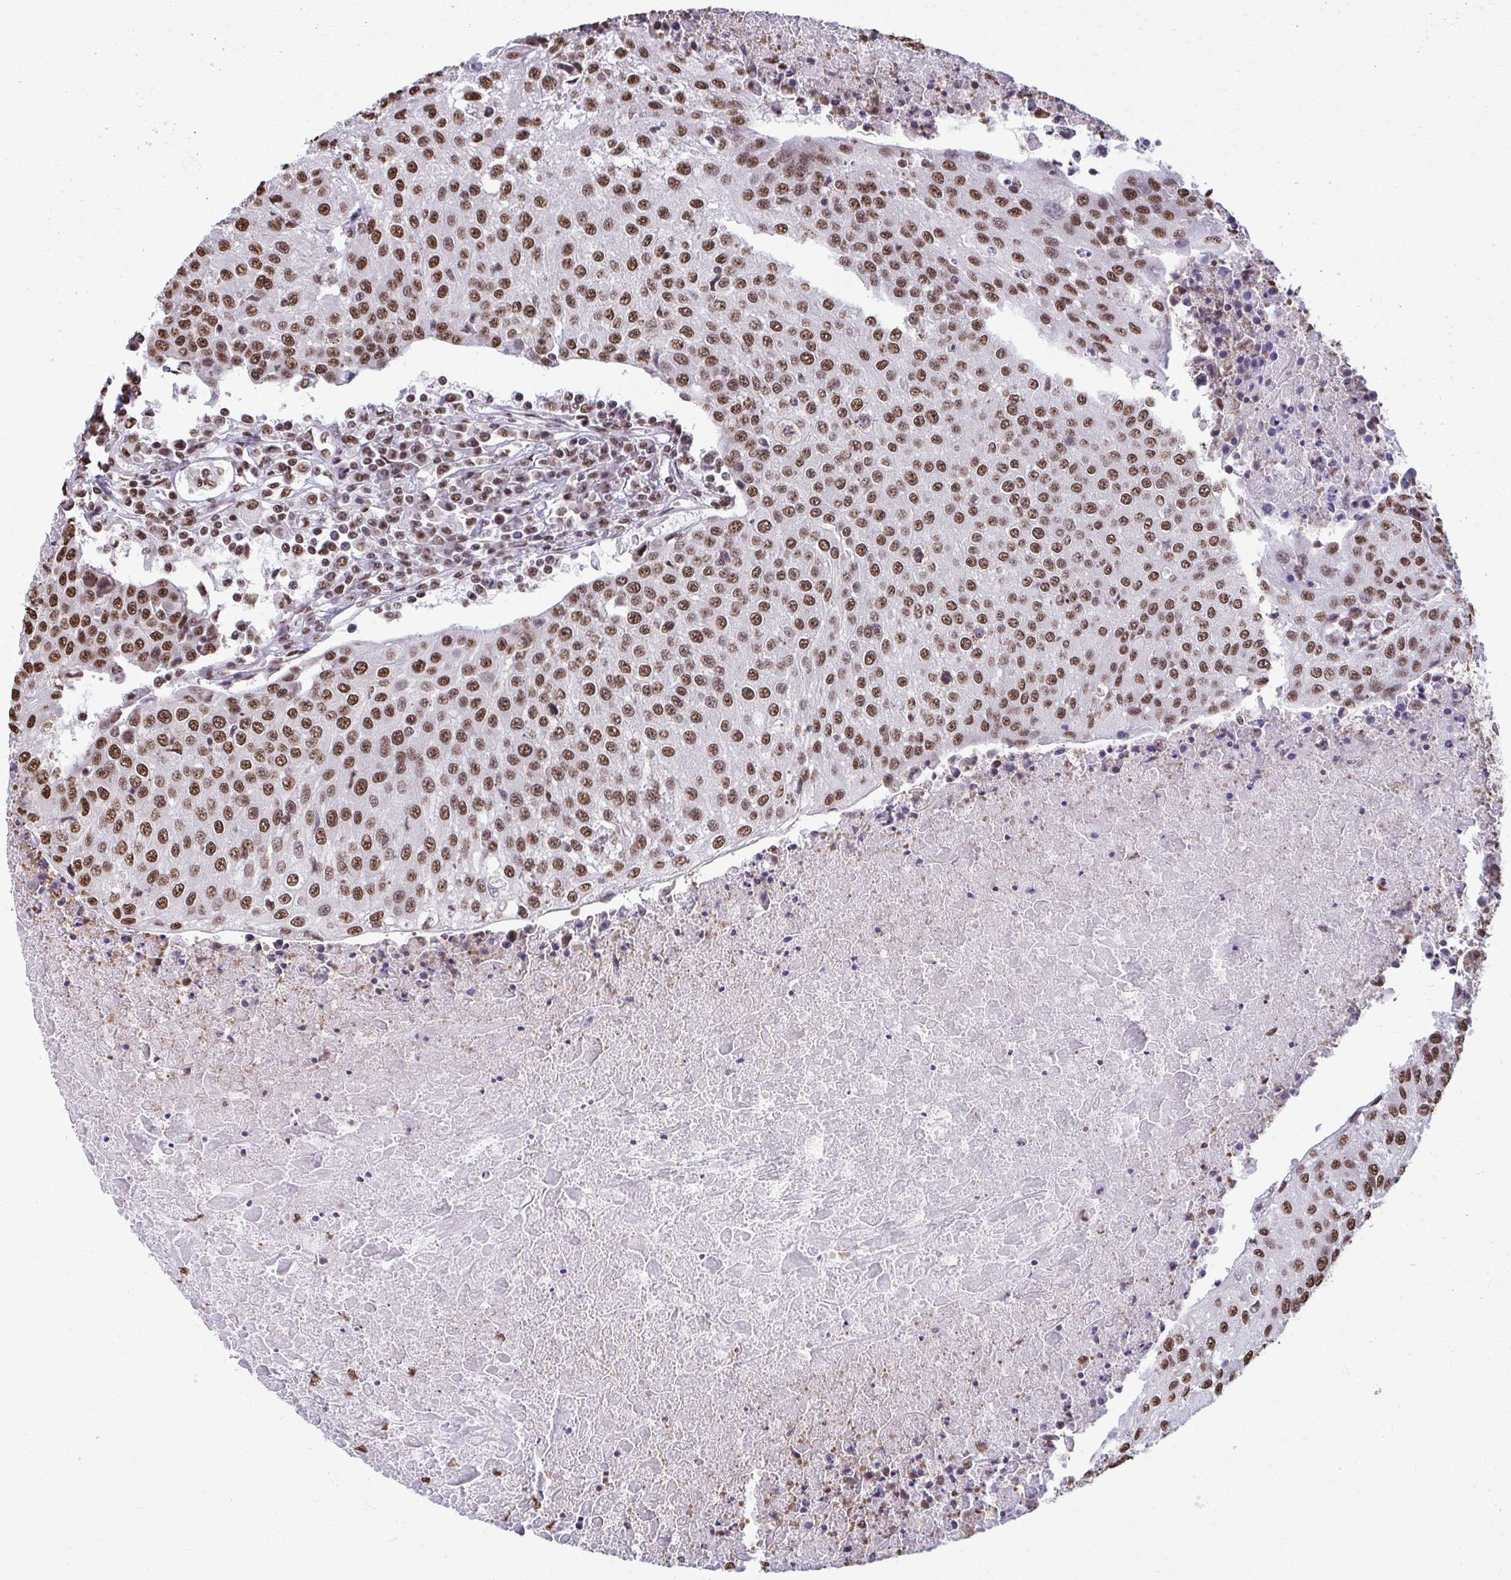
{"staining": {"intensity": "moderate", "quantity": ">75%", "location": "nuclear"}, "tissue": "urothelial cancer", "cell_type": "Tumor cells", "image_type": "cancer", "snomed": [{"axis": "morphology", "description": "Urothelial carcinoma, High grade"}, {"axis": "topography", "description": "Urinary bladder"}], "caption": "Human urothelial cancer stained with a brown dye reveals moderate nuclear positive staining in about >75% of tumor cells.", "gene": "SNRPA", "patient": {"sex": "female", "age": 85}}